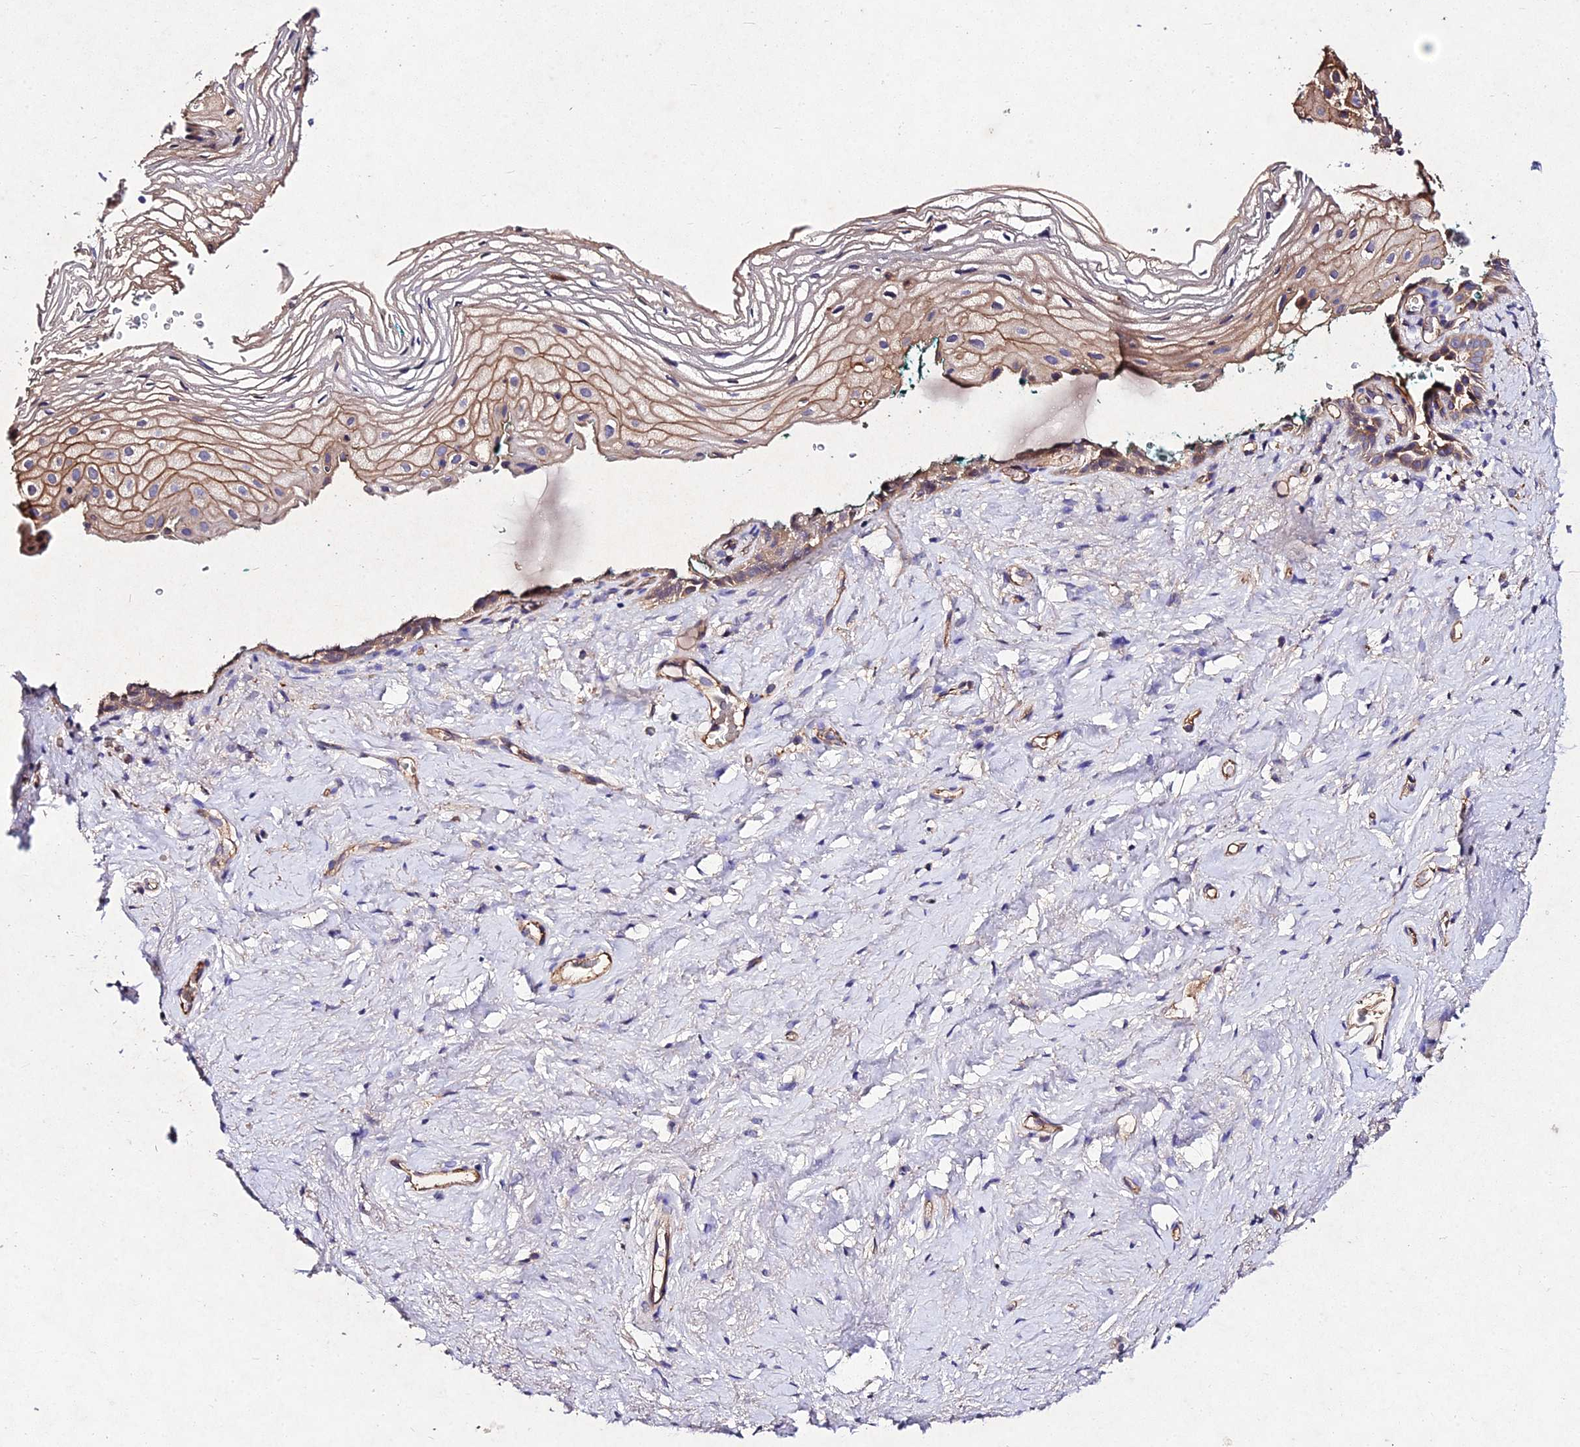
{"staining": {"intensity": "moderate", "quantity": "25%-75%", "location": "cytoplasmic/membranous"}, "tissue": "vagina", "cell_type": "Squamous epithelial cells", "image_type": "normal", "snomed": [{"axis": "morphology", "description": "Normal tissue, NOS"}, {"axis": "morphology", "description": "Adenocarcinoma, NOS"}, {"axis": "topography", "description": "Rectum"}, {"axis": "topography", "description": "Vagina"}], "caption": "Brown immunohistochemical staining in benign vagina shows moderate cytoplasmic/membranous staining in about 25%-75% of squamous epithelial cells.", "gene": "AP3M1", "patient": {"sex": "female", "age": 71}}